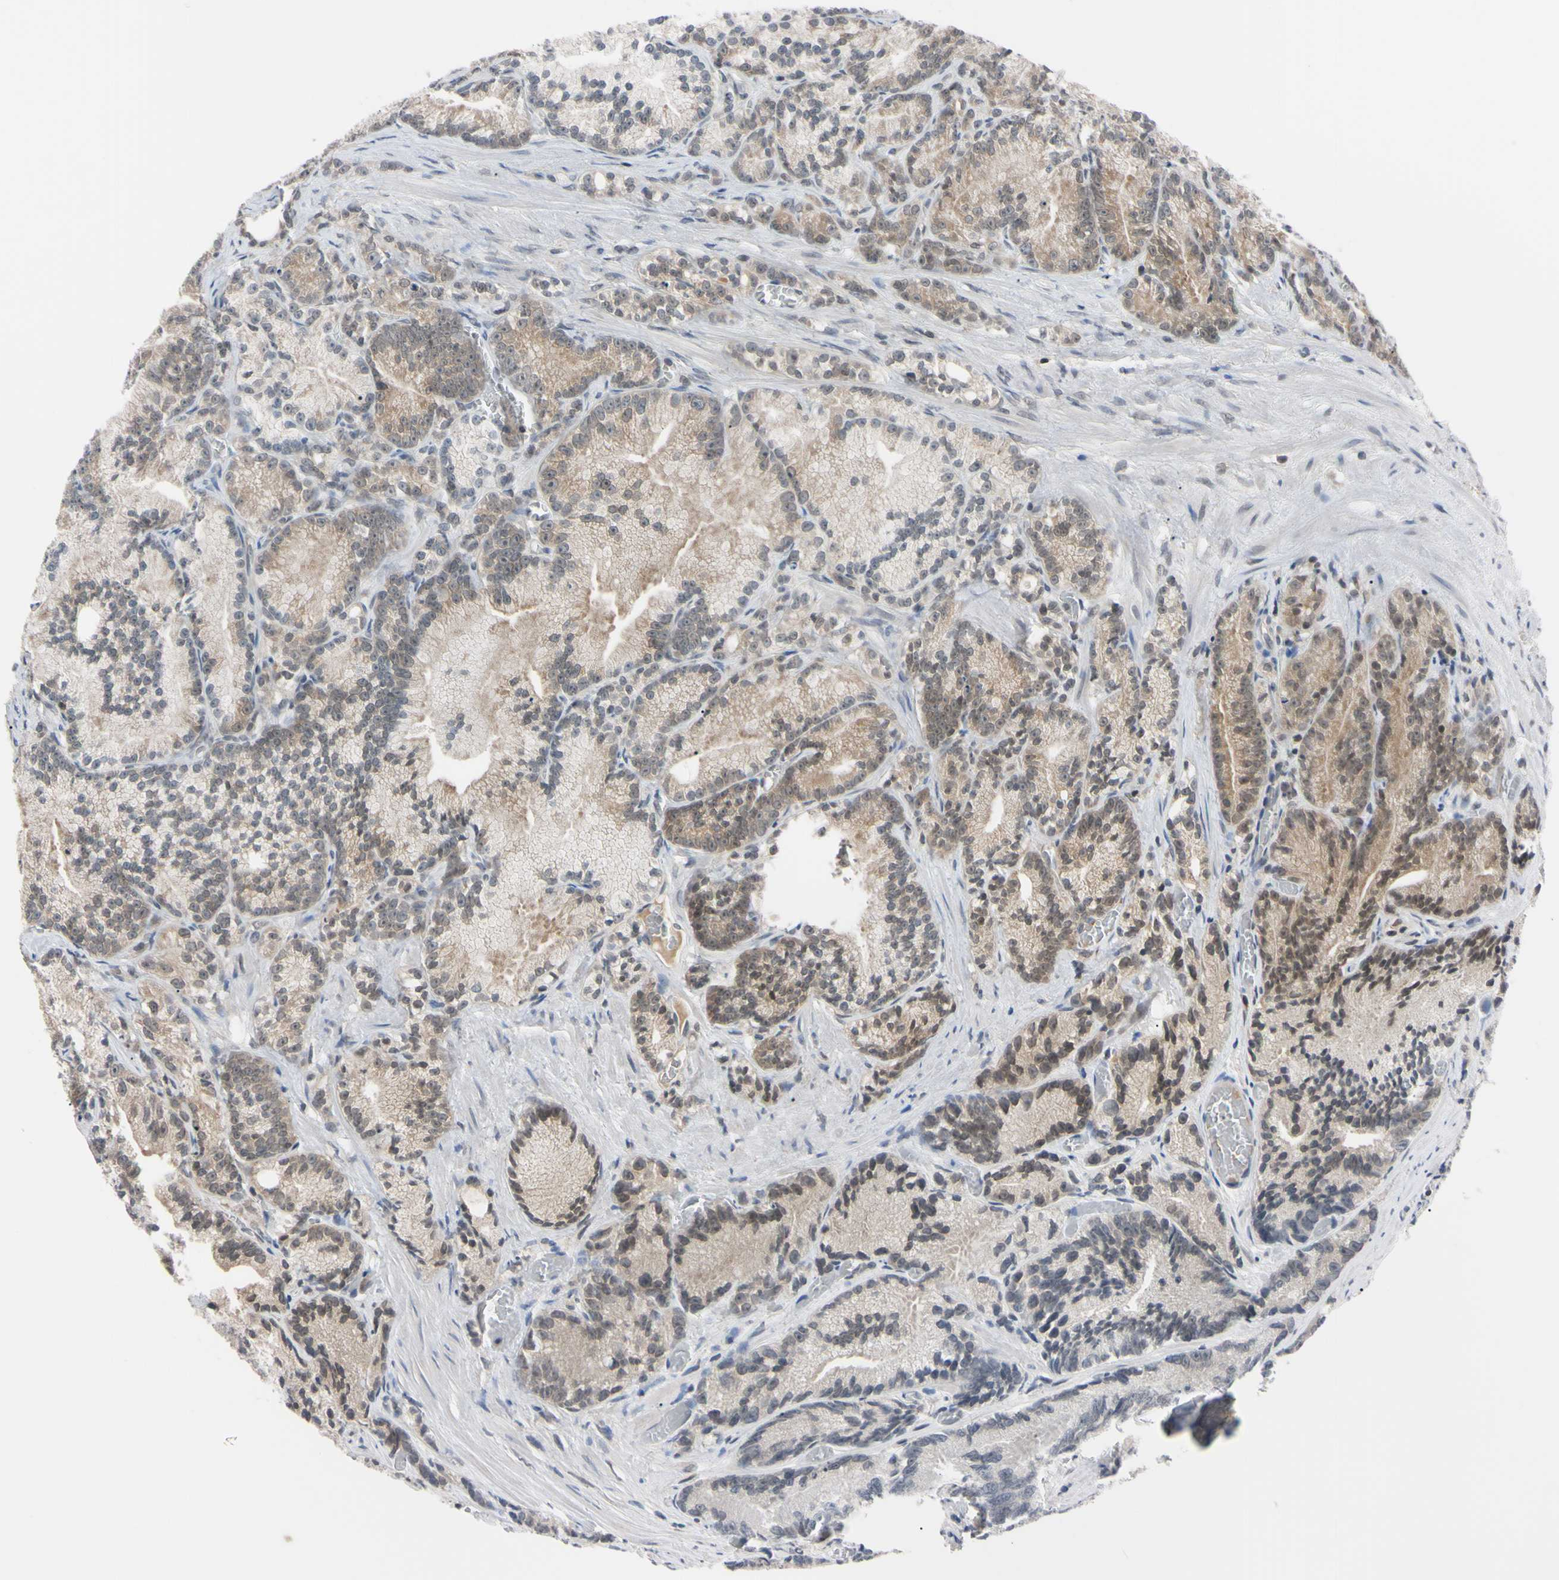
{"staining": {"intensity": "weak", "quantity": ">75%", "location": "cytoplasmic/membranous,nuclear"}, "tissue": "prostate cancer", "cell_type": "Tumor cells", "image_type": "cancer", "snomed": [{"axis": "morphology", "description": "Adenocarcinoma, Low grade"}, {"axis": "topography", "description": "Prostate"}], "caption": "A brown stain highlights weak cytoplasmic/membranous and nuclear staining of a protein in prostate cancer tumor cells.", "gene": "UBE2I", "patient": {"sex": "male", "age": 89}}